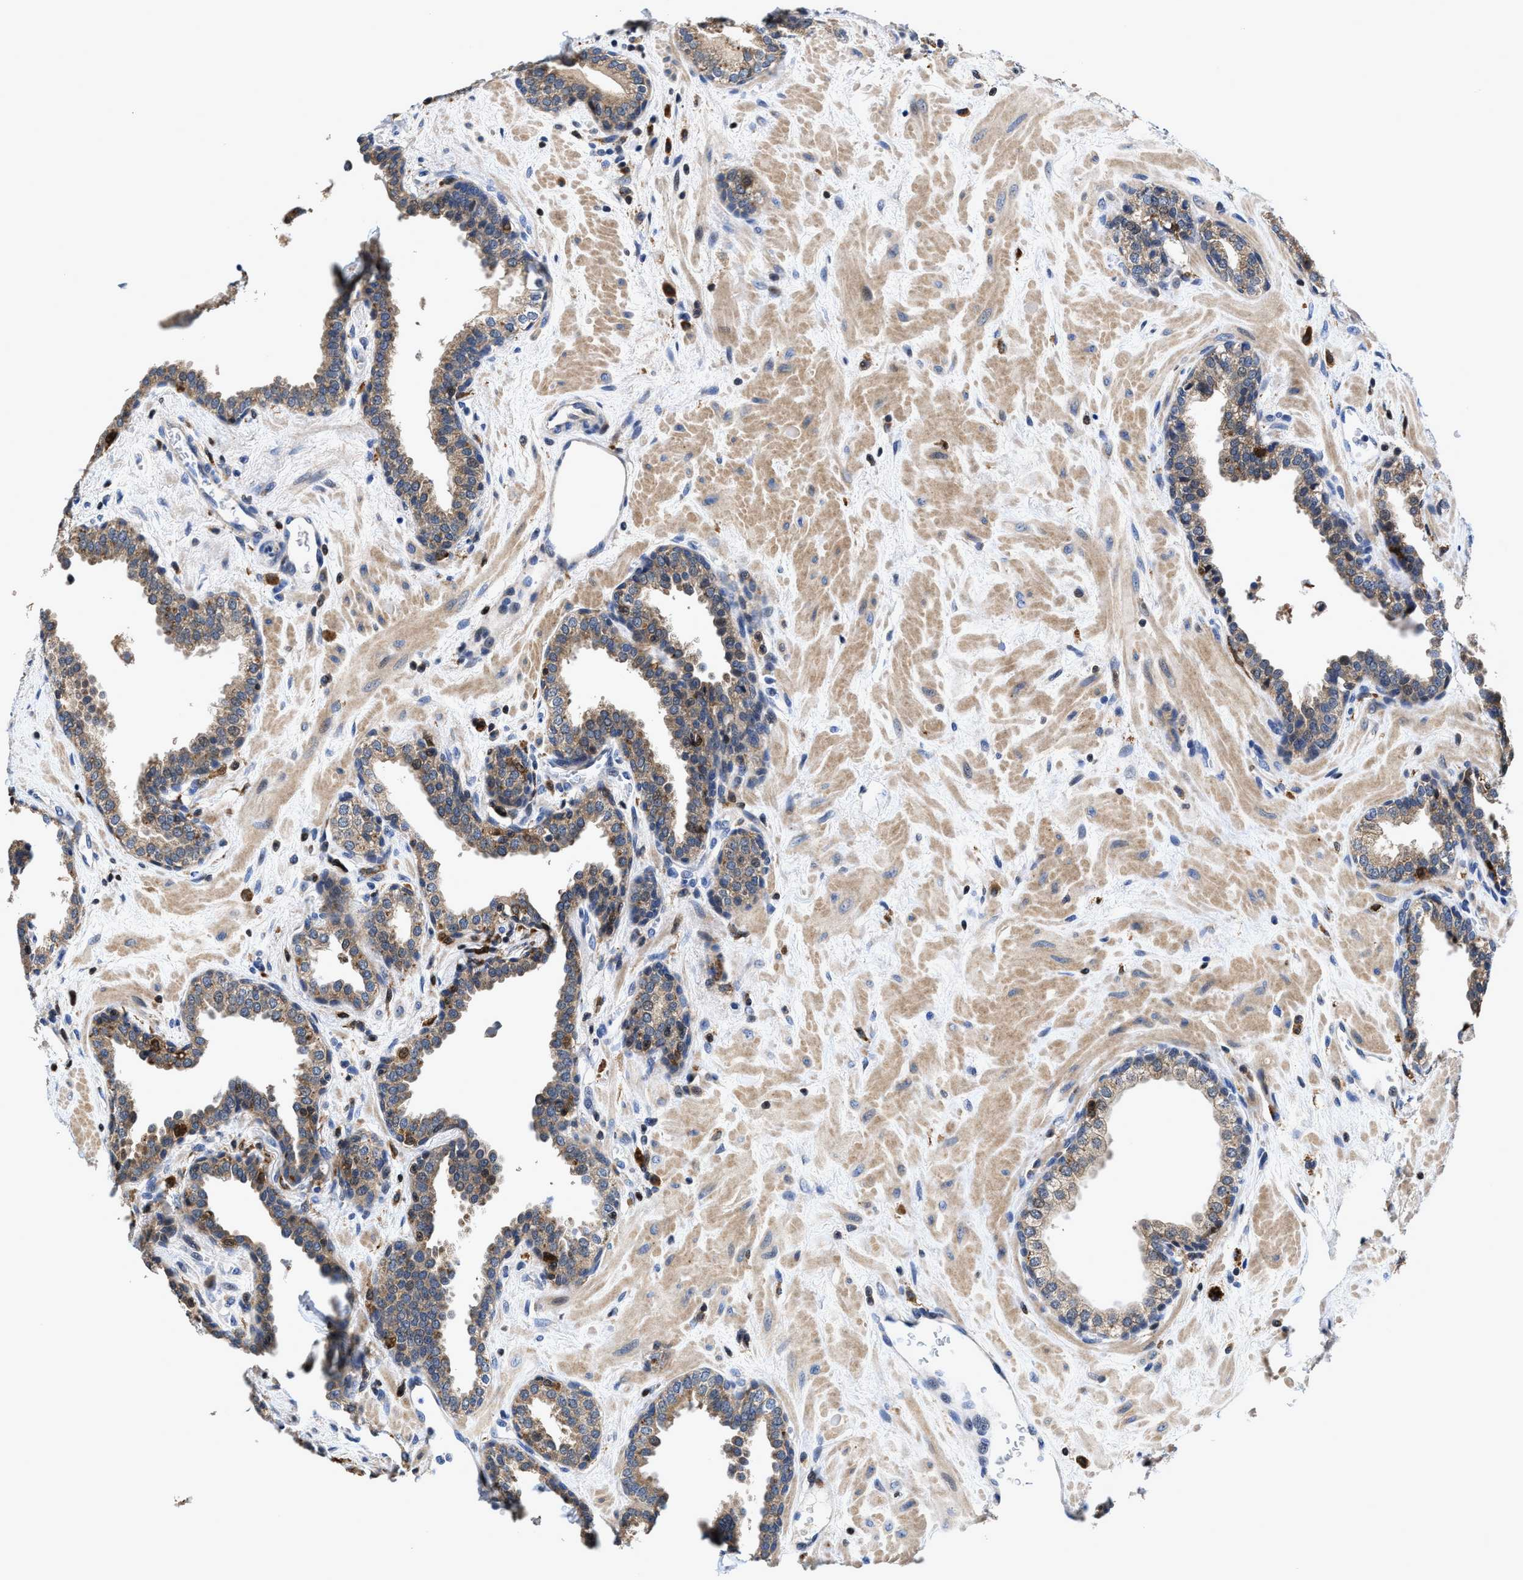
{"staining": {"intensity": "moderate", "quantity": "25%-75%", "location": "cytoplasmic/membranous"}, "tissue": "prostate", "cell_type": "Glandular cells", "image_type": "normal", "snomed": [{"axis": "morphology", "description": "Normal tissue, NOS"}, {"axis": "topography", "description": "Prostate"}], "caption": "Immunohistochemistry of normal human prostate shows medium levels of moderate cytoplasmic/membranous staining in about 25%-75% of glandular cells. Nuclei are stained in blue.", "gene": "RGS10", "patient": {"sex": "male", "age": 51}}